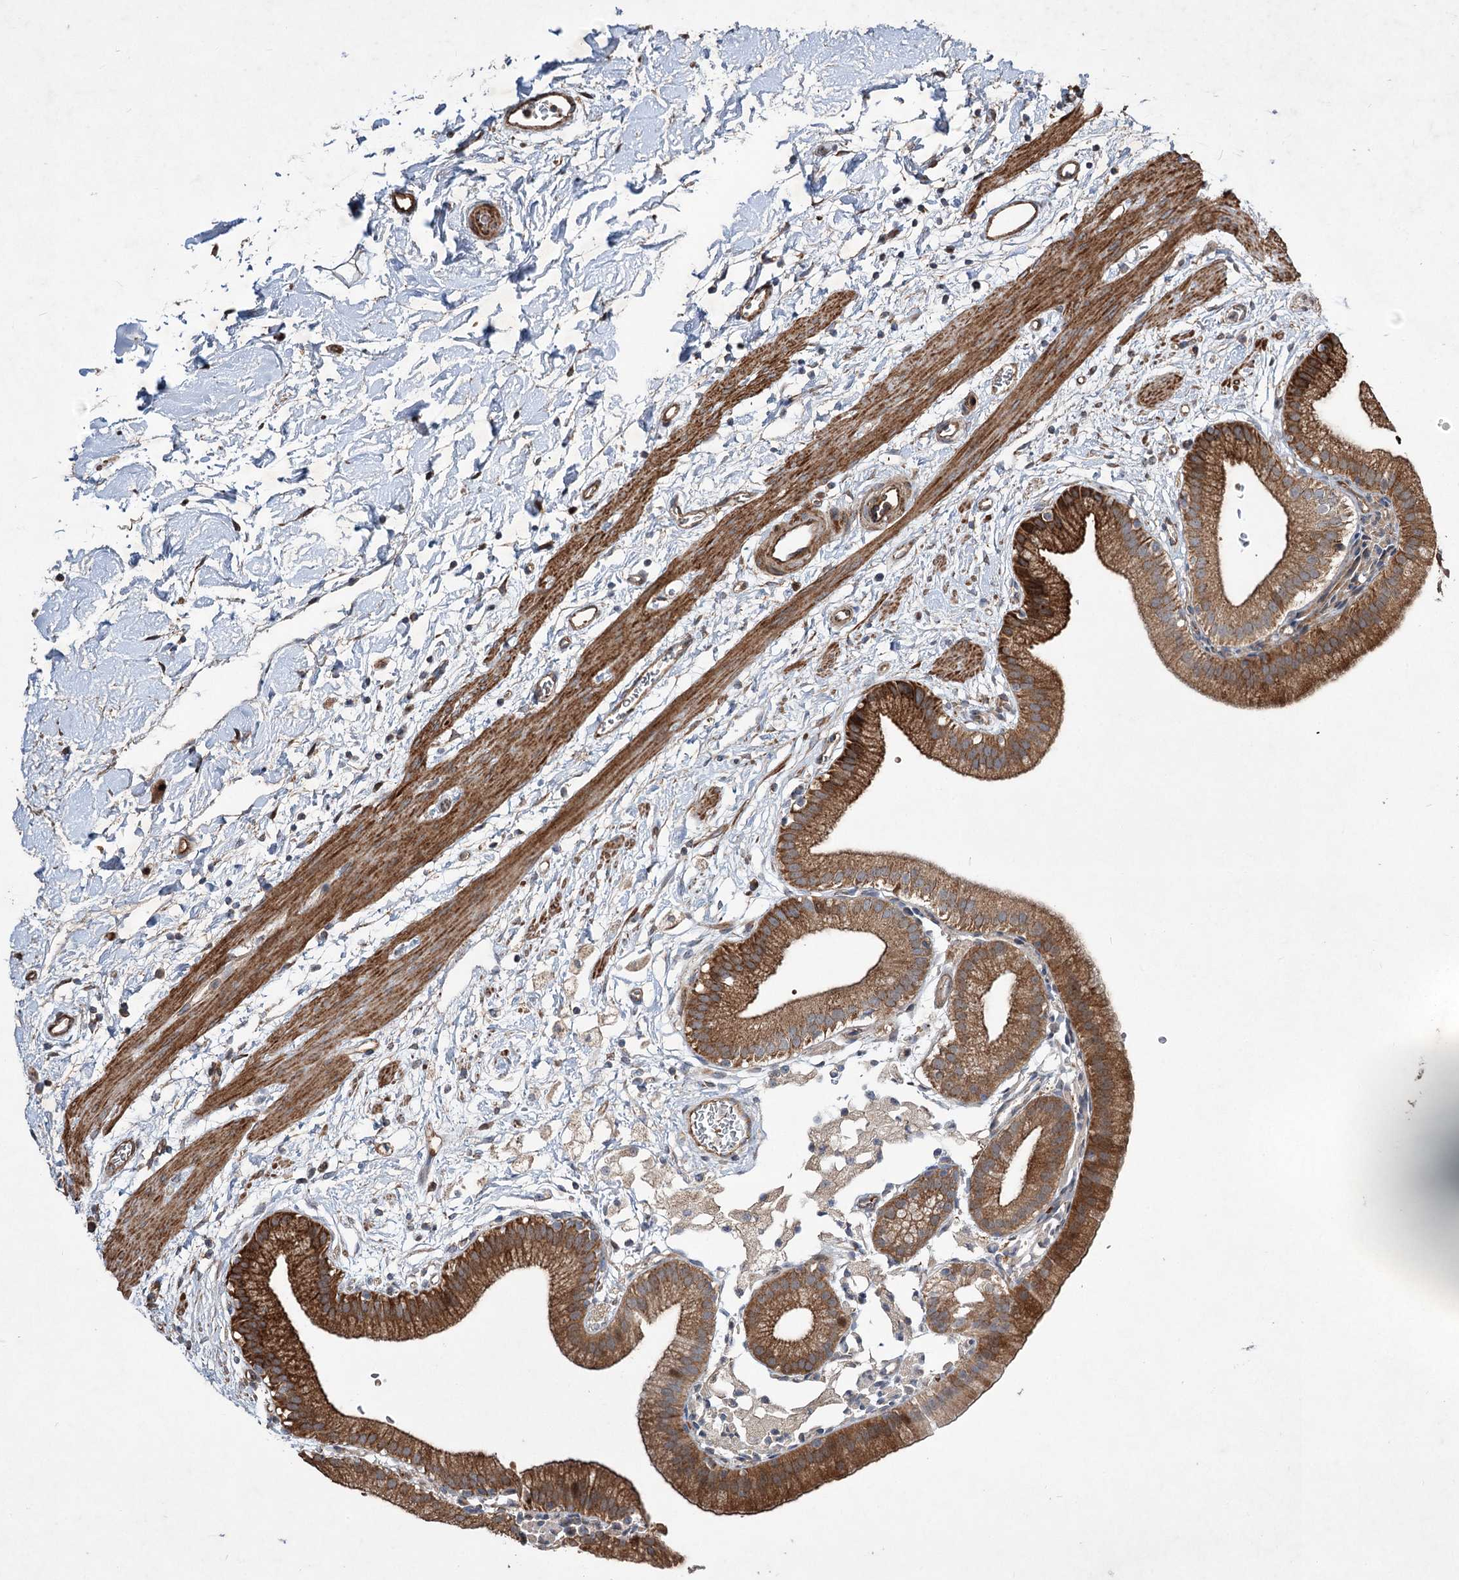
{"staining": {"intensity": "strong", "quantity": ">75%", "location": "cytoplasmic/membranous"}, "tissue": "gallbladder", "cell_type": "Glandular cells", "image_type": "normal", "snomed": [{"axis": "morphology", "description": "Normal tissue, NOS"}, {"axis": "topography", "description": "Gallbladder"}], "caption": "Protein analysis of benign gallbladder demonstrates strong cytoplasmic/membranous staining in about >75% of glandular cells.", "gene": "SERINC5", "patient": {"sex": "male", "age": 55}}